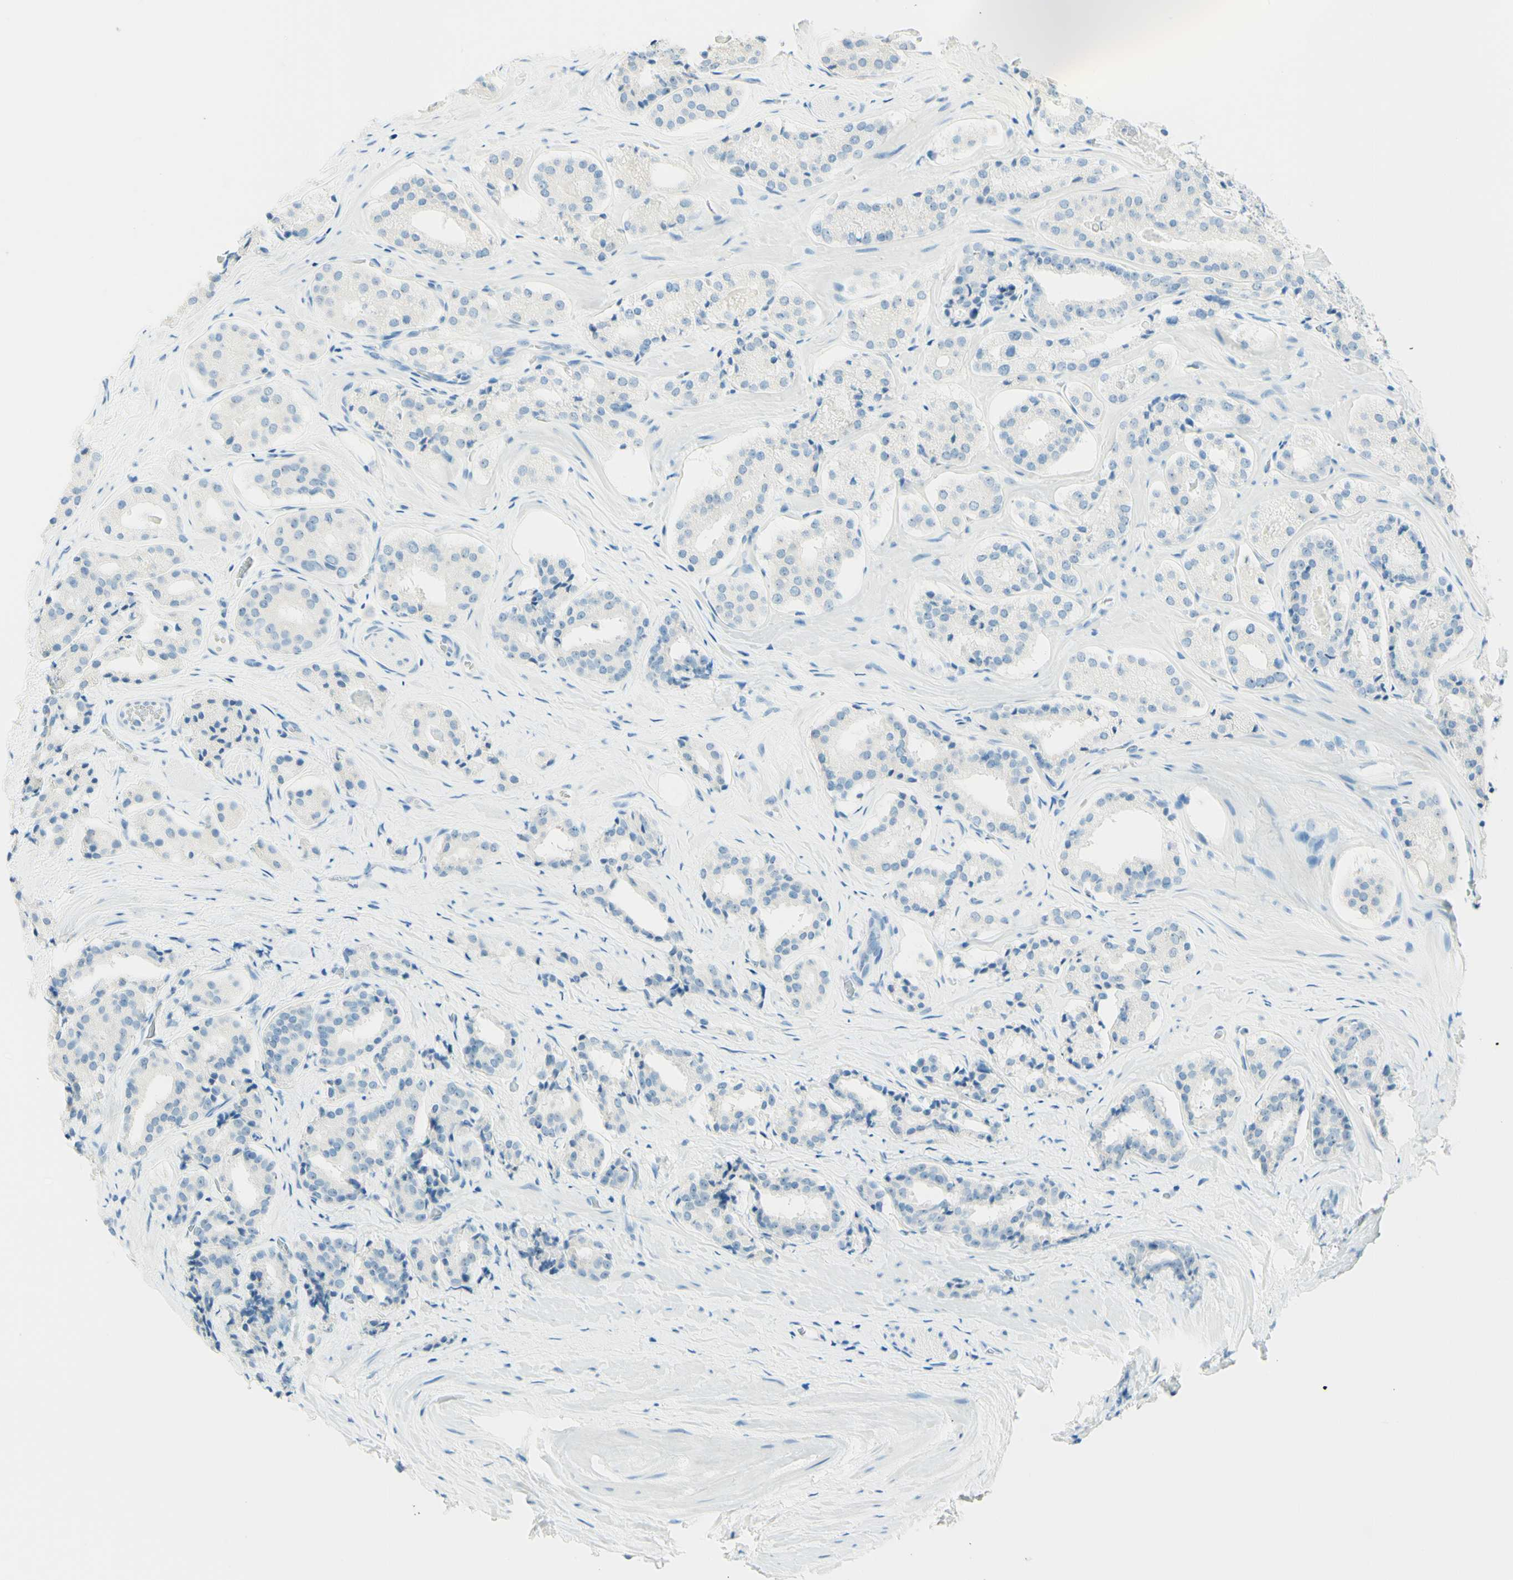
{"staining": {"intensity": "negative", "quantity": "none", "location": "none"}, "tissue": "prostate cancer", "cell_type": "Tumor cells", "image_type": "cancer", "snomed": [{"axis": "morphology", "description": "Adenocarcinoma, High grade"}, {"axis": "topography", "description": "Prostate"}], "caption": "This is an IHC histopathology image of human prostate high-grade adenocarcinoma. There is no expression in tumor cells.", "gene": "FMR1NB", "patient": {"sex": "male", "age": 60}}